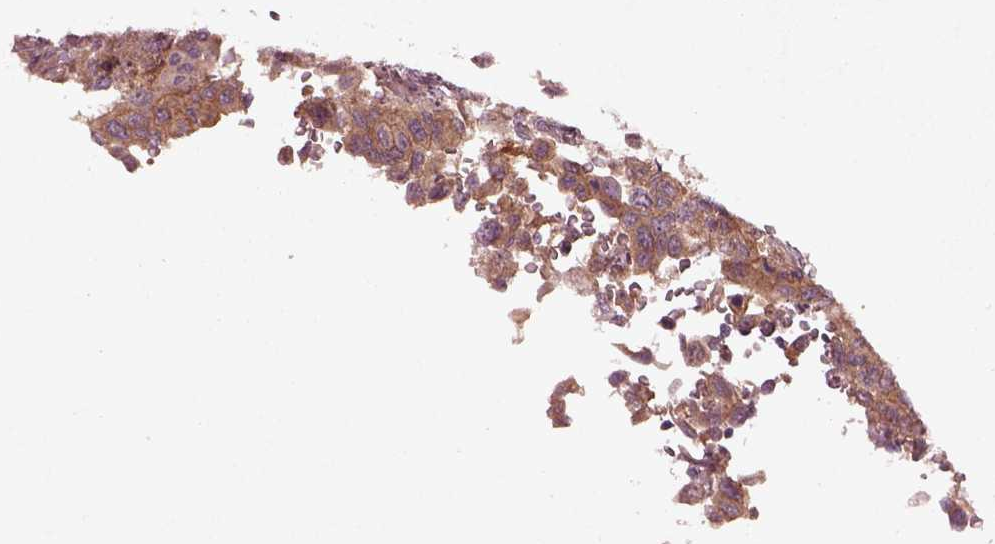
{"staining": {"intensity": "moderate", "quantity": ">75%", "location": "cytoplasmic/membranous"}, "tissue": "urothelial cancer", "cell_type": "Tumor cells", "image_type": "cancer", "snomed": [{"axis": "morphology", "description": "Urothelial carcinoma, High grade"}, {"axis": "topography", "description": "Urinary bladder"}], "caption": "Brown immunohistochemical staining in human urothelial cancer demonstrates moderate cytoplasmic/membranous staining in about >75% of tumor cells.", "gene": "FAM234A", "patient": {"sex": "female", "age": 78}}